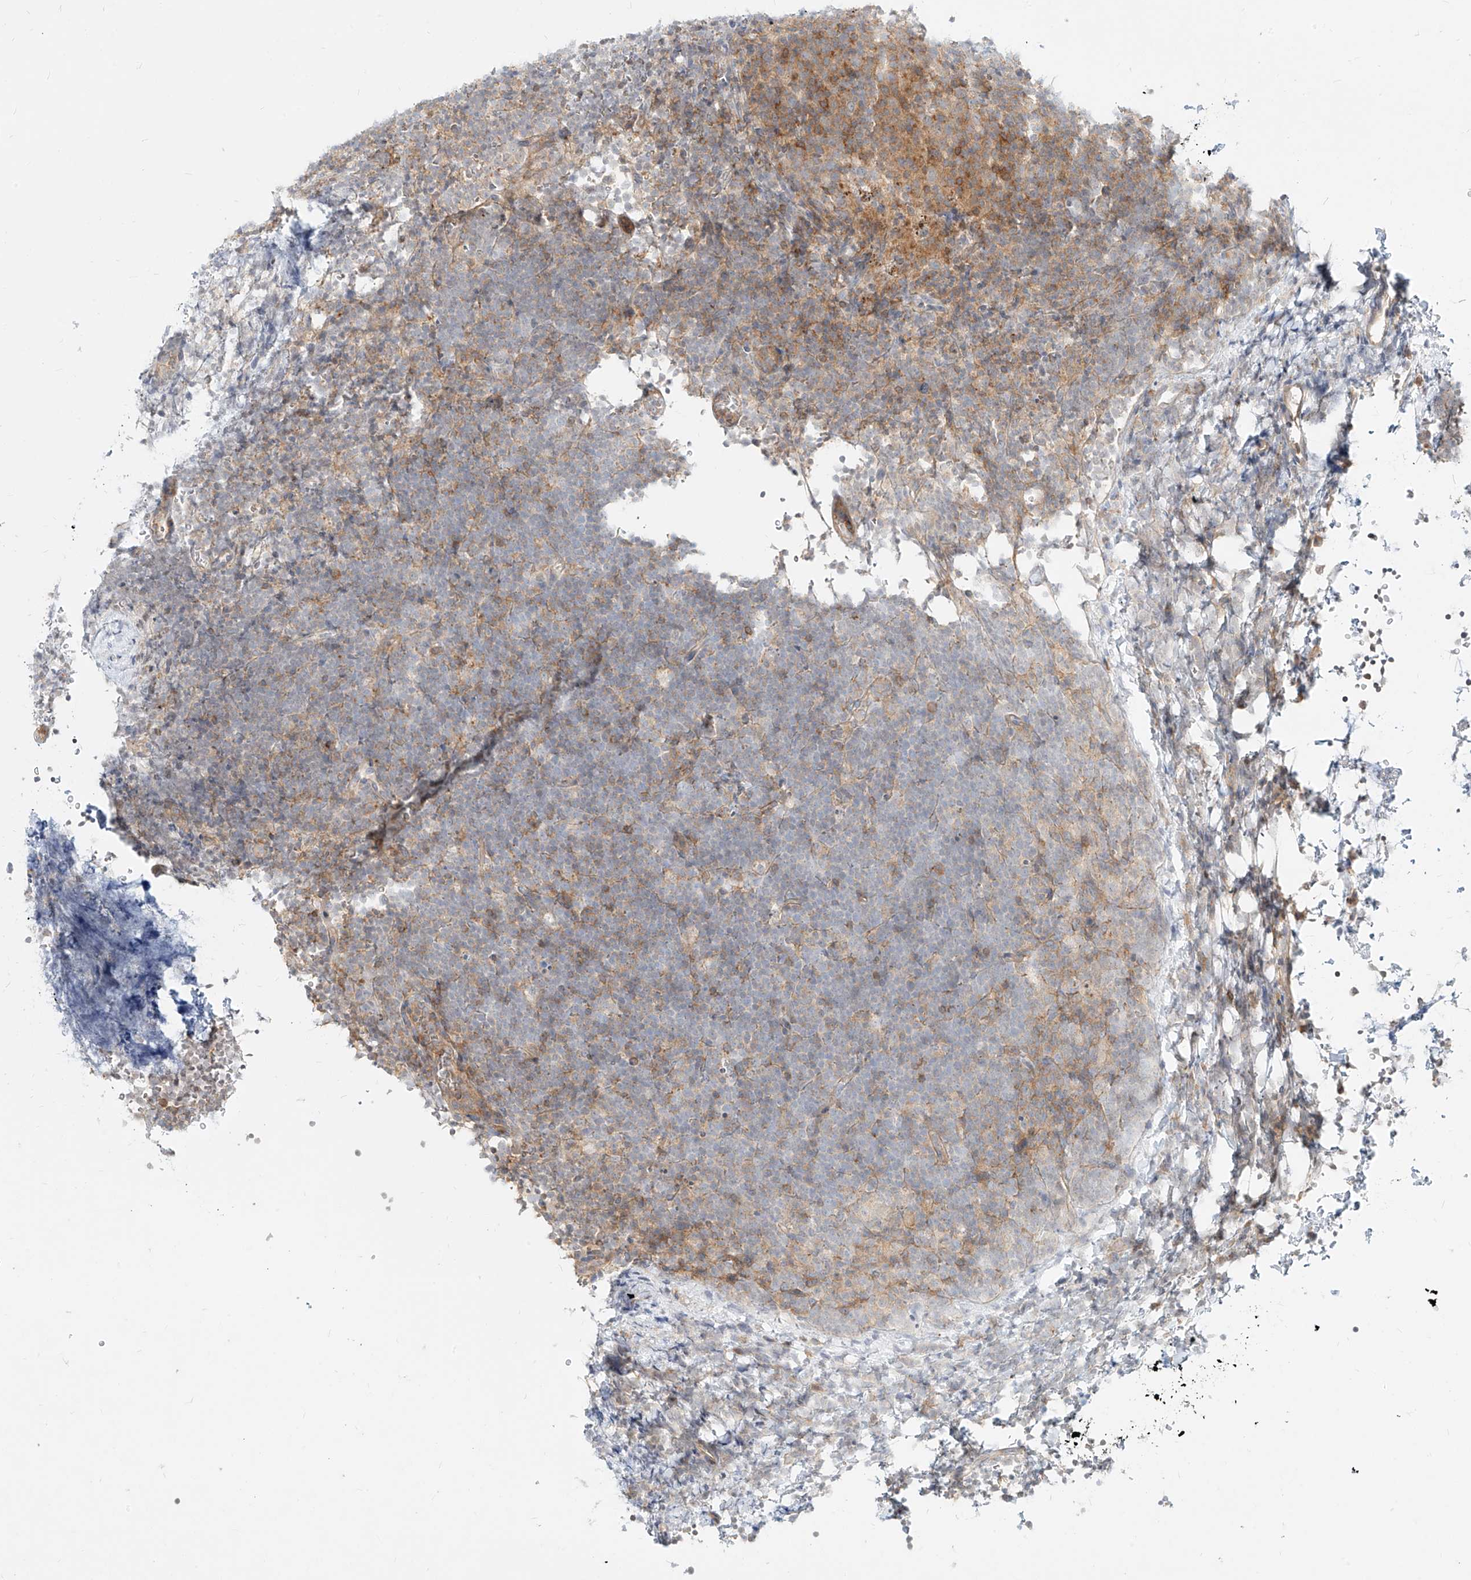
{"staining": {"intensity": "weak", "quantity": "<25%", "location": "cytoplasmic/membranous"}, "tissue": "lymphoma", "cell_type": "Tumor cells", "image_type": "cancer", "snomed": [{"axis": "morphology", "description": "Malignant lymphoma, non-Hodgkin's type, High grade"}, {"axis": "topography", "description": "Lymph node"}], "caption": "Tumor cells are negative for brown protein staining in malignant lymphoma, non-Hodgkin's type (high-grade). Nuclei are stained in blue.", "gene": "SLC2A12", "patient": {"sex": "male", "age": 13}}